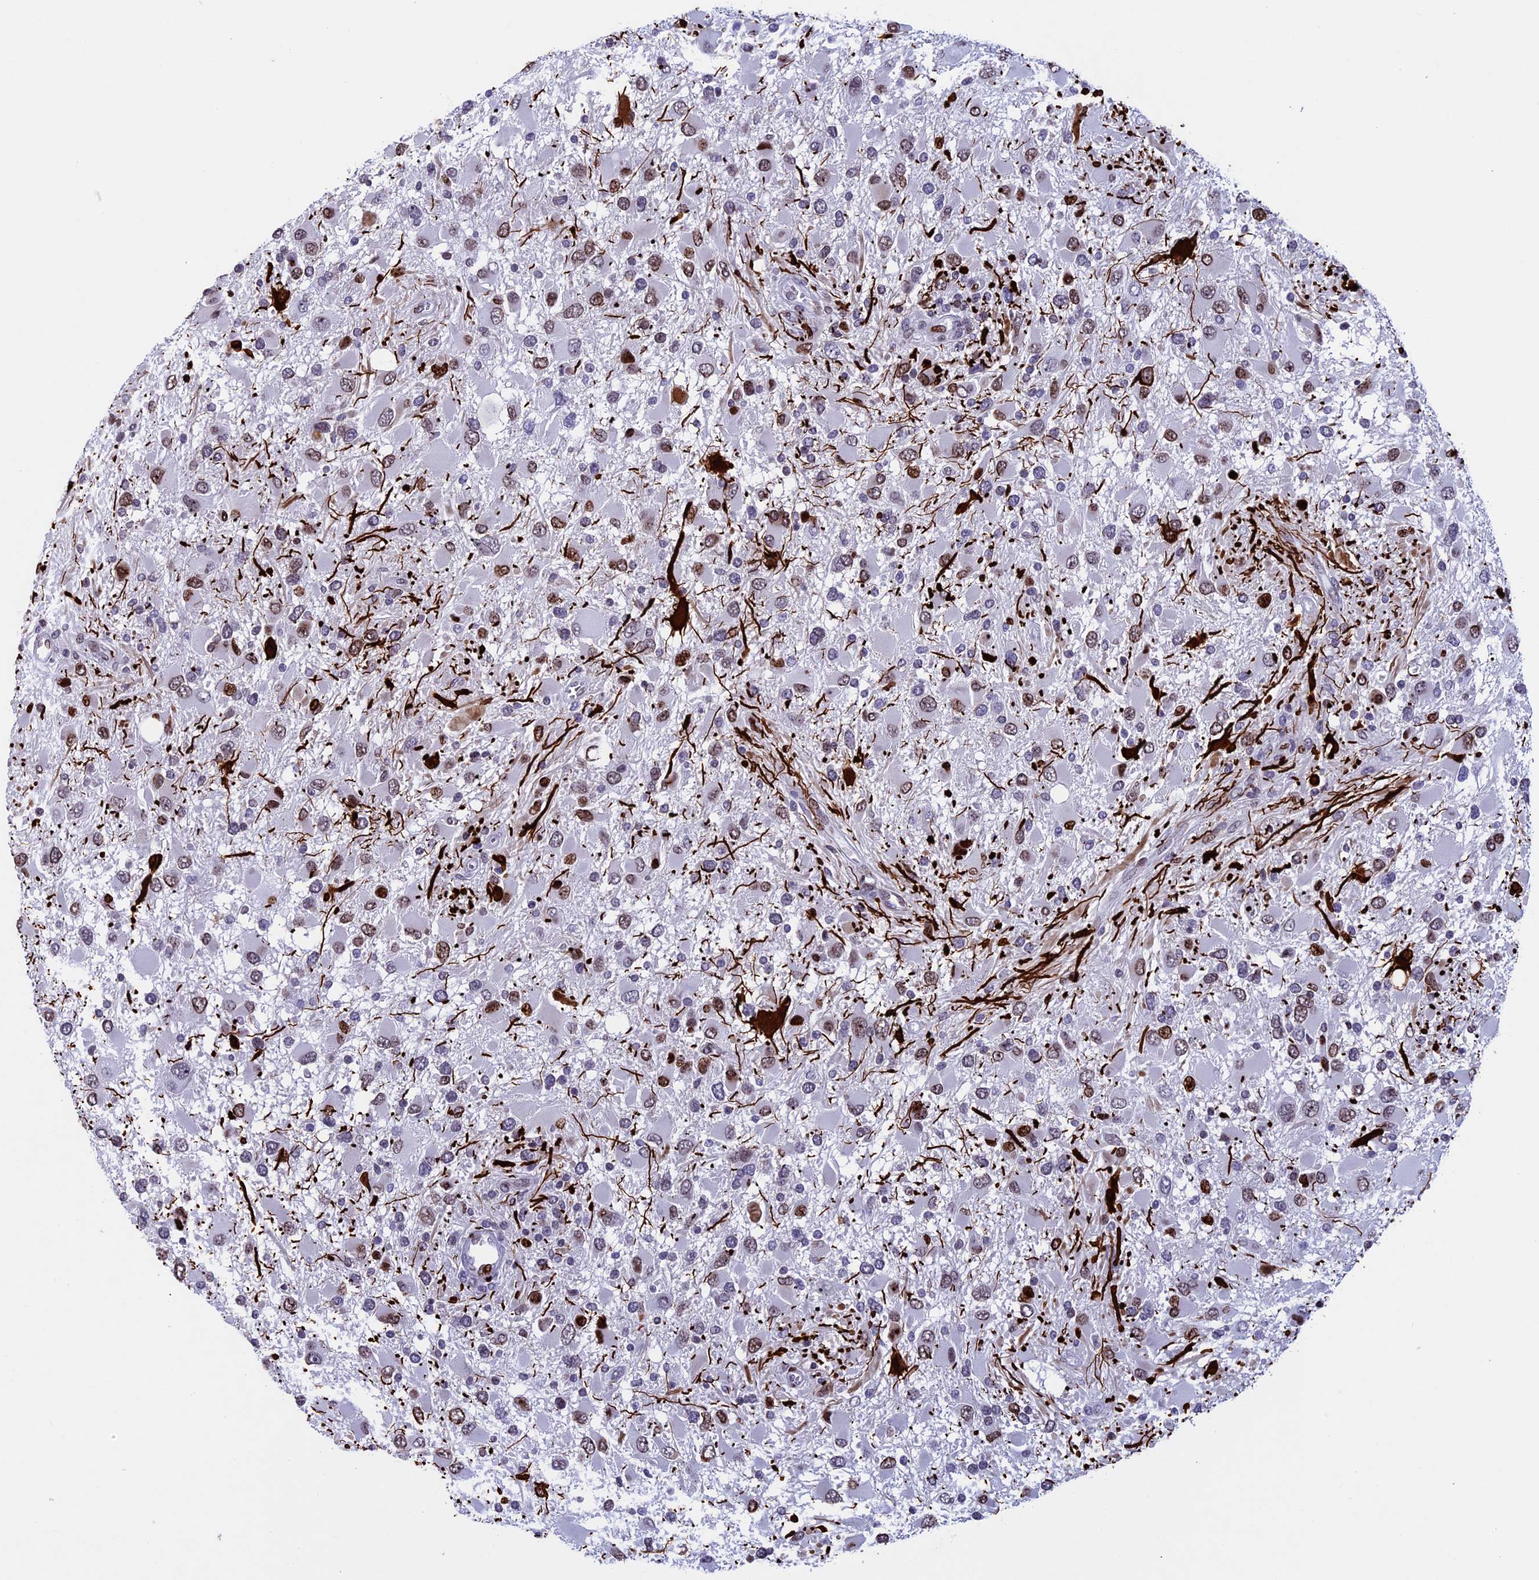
{"staining": {"intensity": "moderate", "quantity": "25%-75%", "location": "nuclear"}, "tissue": "glioma", "cell_type": "Tumor cells", "image_type": "cancer", "snomed": [{"axis": "morphology", "description": "Glioma, malignant, High grade"}, {"axis": "topography", "description": "Brain"}], "caption": "IHC (DAB (3,3'-diaminobenzidine)) staining of human glioma demonstrates moderate nuclear protein staining in approximately 25%-75% of tumor cells.", "gene": "BTBD3", "patient": {"sex": "male", "age": 53}}